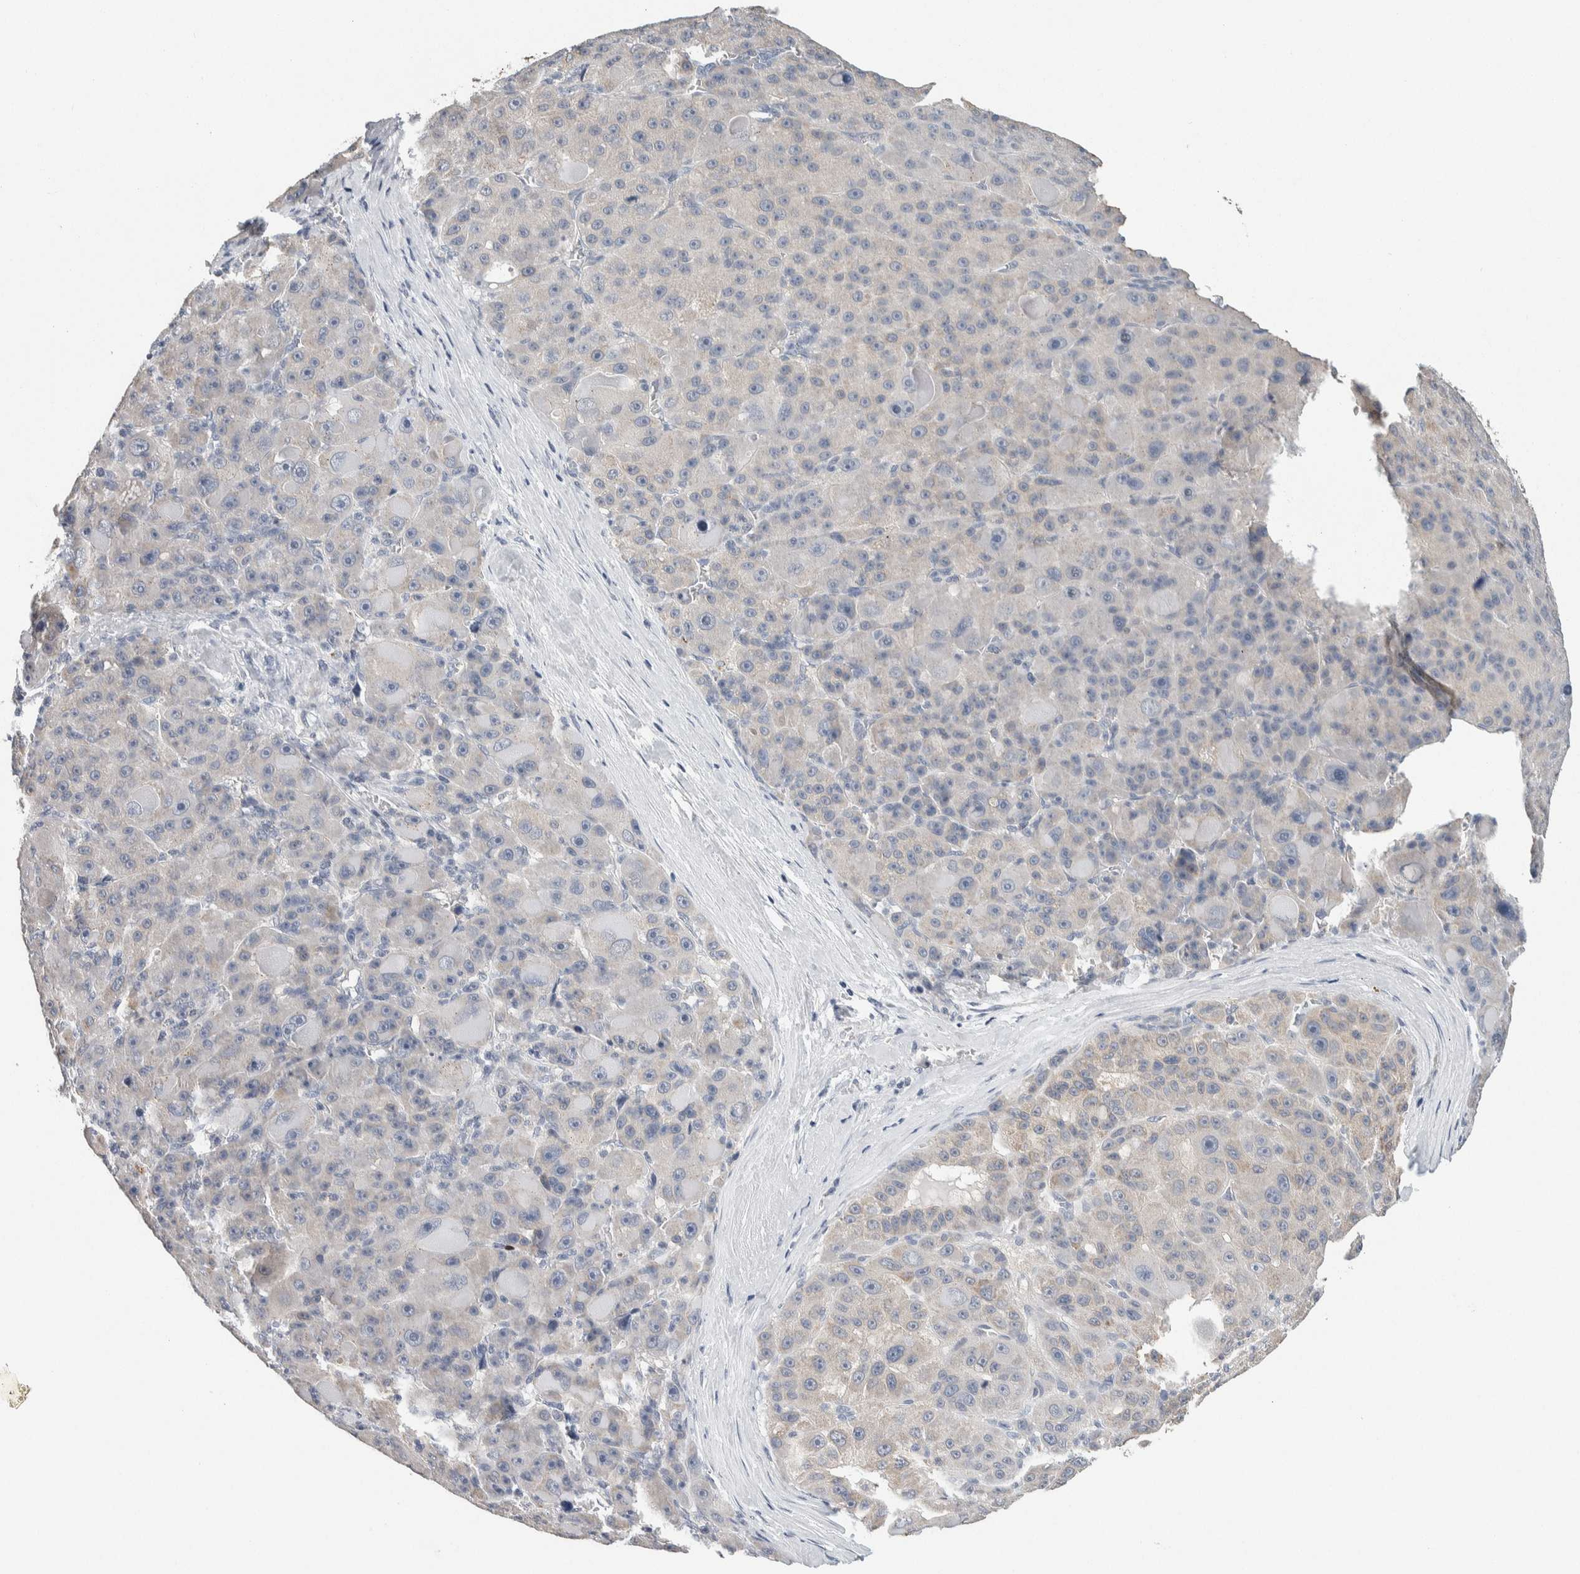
{"staining": {"intensity": "negative", "quantity": "none", "location": "none"}, "tissue": "liver cancer", "cell_type": "Tumor cells", "image_type": "cancer", "snomed": [{"axis": "morphology", "description": "Carcinoma, Hepatocellular, NOS"}, {"axis": "topography", "description": "Liver"}], "caption": "Protein analysis of liver cancer displays no significant expression in tumor cells. (DAB (3,3'-diaminobenzidine) IHC visualized using brightfield microscopy, high magnification).", "gene": "SCN2A", "patient": {"sex": "male", "age": 76}}